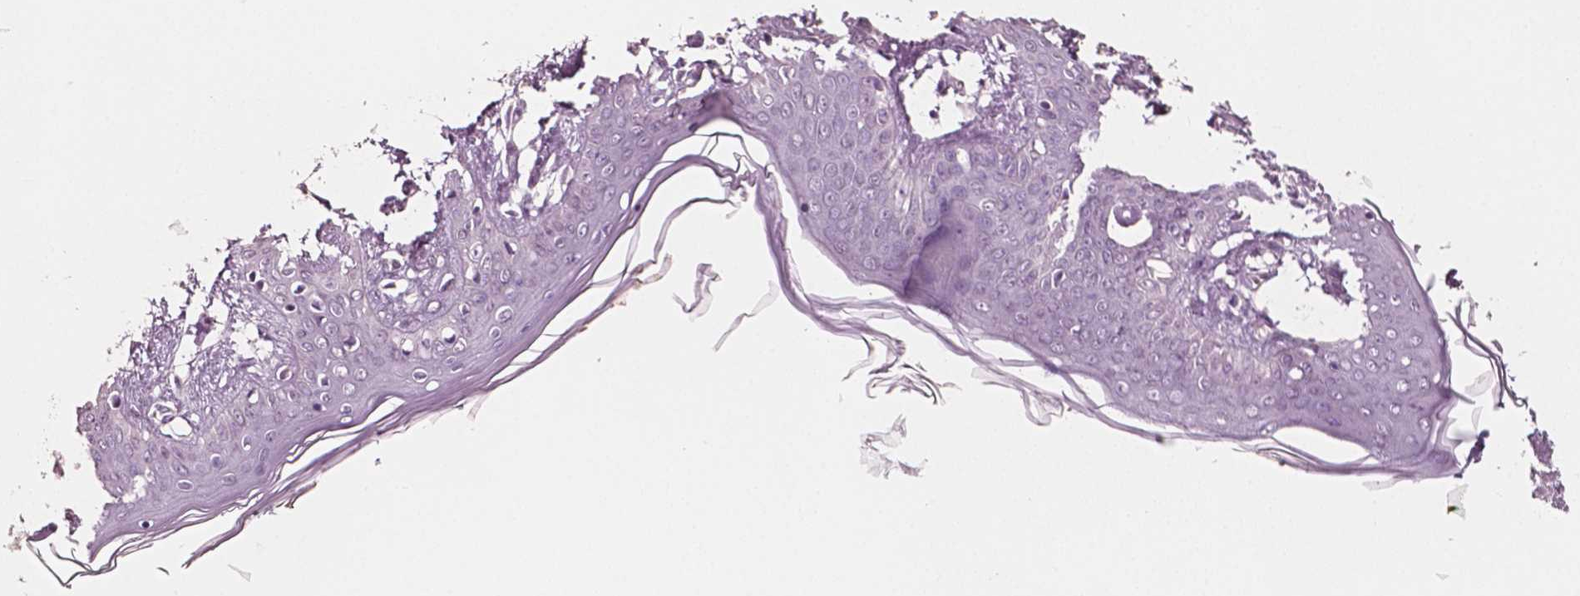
{"staining": {"intensity": "negative", "quantity": "none", "location": "none"}, "tissue": "skin", "cell_type": "Fibroblasts", "image_type": "normal", "snomed": [{"axis": "morphology", "description": "Normal tissue, NOS"}, {"axis": "topography", "description": "Skin"}], "caption": "Immunohistochemical staining of benign skin reveals no significant staining in fibroblasts. The staining was performed using DAB (3,3'-diaminobenzidine) to visualize the protein expression in brown, while the nuclei were stained in blue with hematoxylin (Magnification: 20x).", "gene": "PLA2R1", "patient": {"sex": "female", "age": 34}}